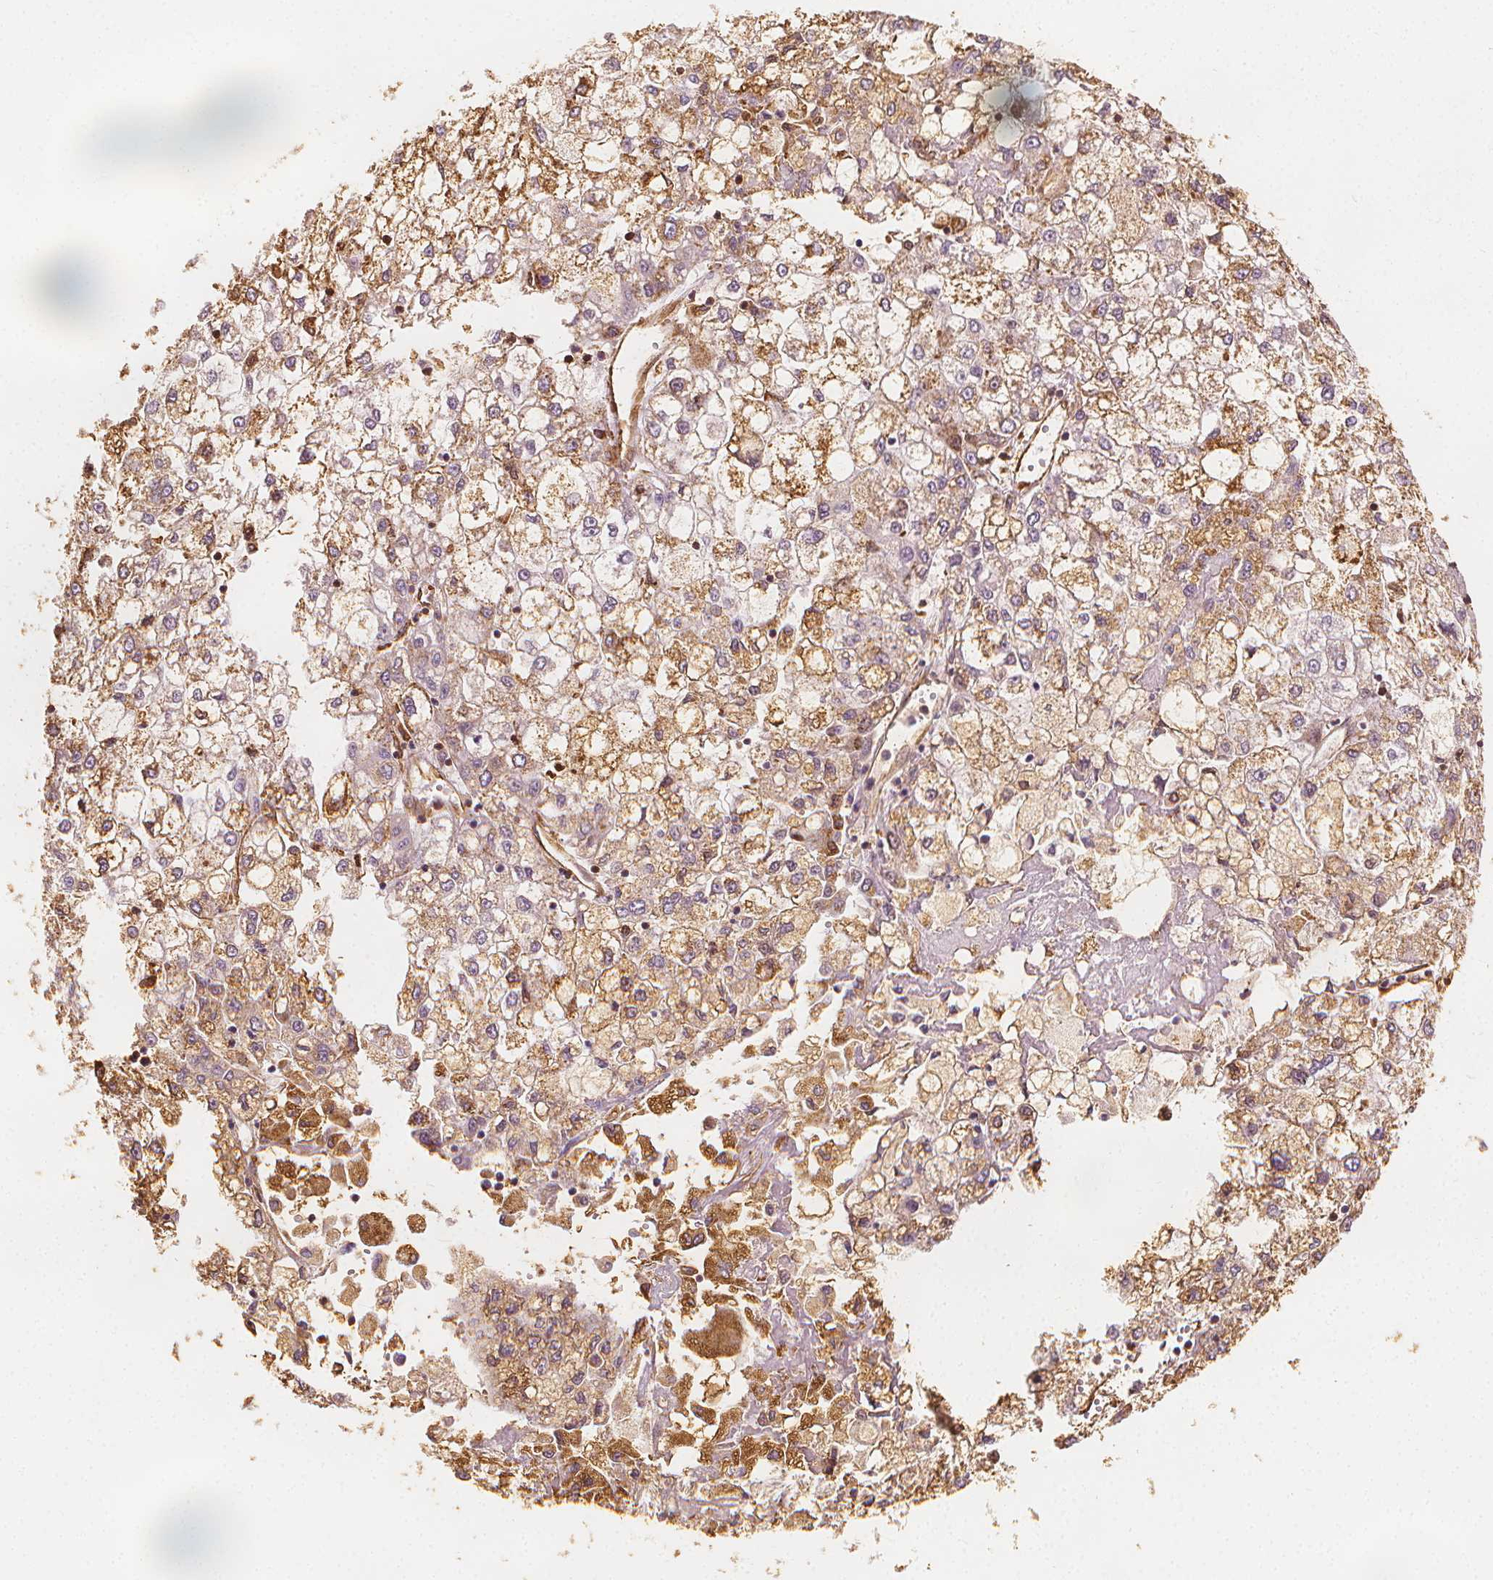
{"staining": {"intensity": "moderate", "quantity": ">75%", "location": "cytoplasmic/membranous"}, "tissue": "liver cancer", "cell_type": "Tumor cells", "image_type": "cancer", "snomed": [{"axis": "morphology", "description": "Carcinoma, Hepatocellular, NOS"}, {"axis": "topography", "description": "Liver"}], "caption": "The image demonstrates immunohistochemical staining of liver cancer (hepatocellular carcinoma). There is moderate cytoplasmic/membranous staining is appreciated in about >75% of tumor cells.", "gene": "ARHGAP26", "patient": {"sex": "male", "age": 40}}